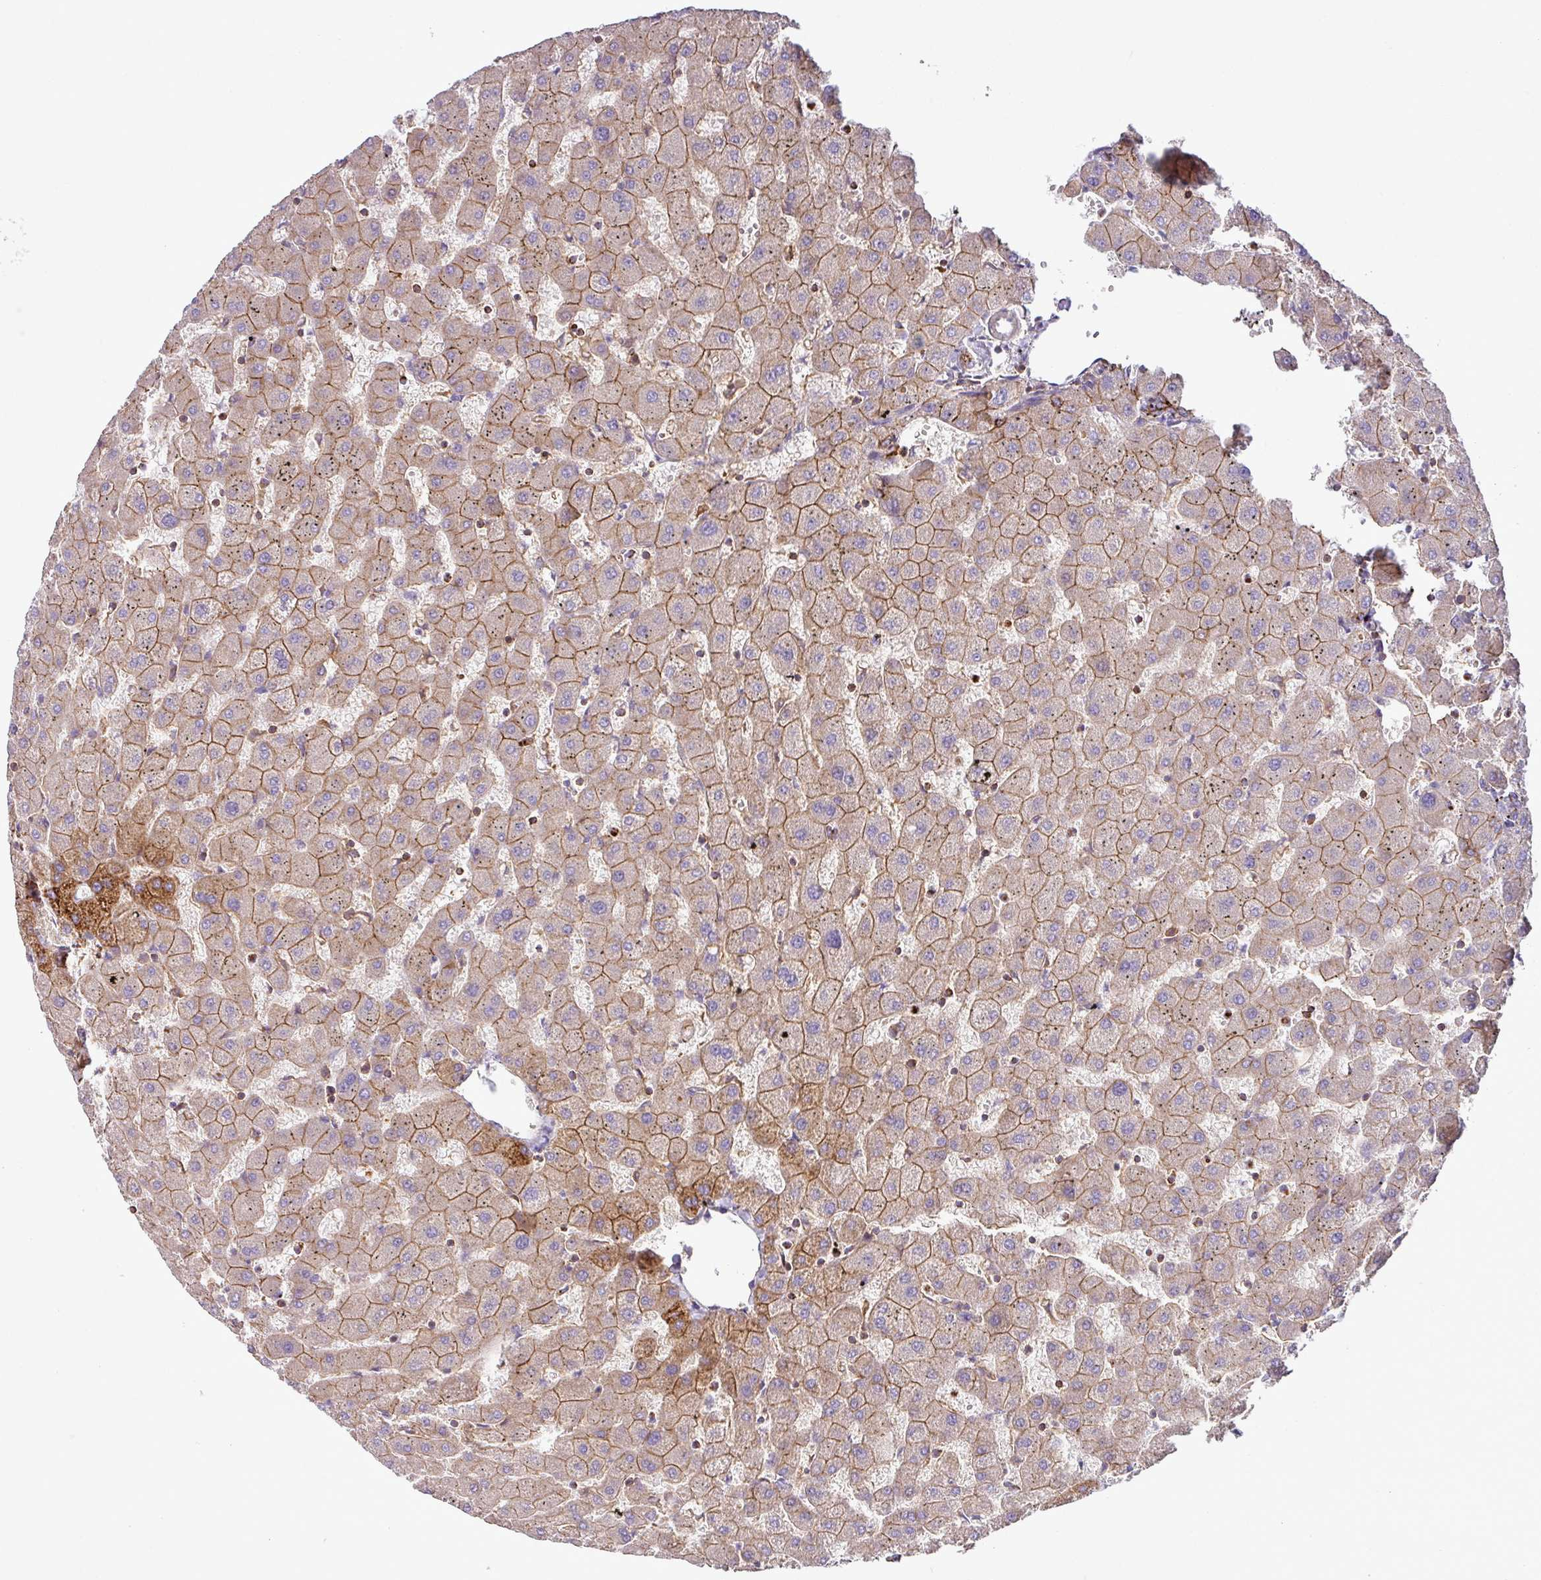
{"staining": {"intensity": "moderate", "quantity": ">75%", "location": "cytoplasmic/membranous"}, "tissue": "liver", "cell_type": "Hepatocytes", "image_type": "normal", "snomed": [{"axis": "morphology", "description": "Normal tissue, NOS"}, {"axis": "topography", "description": "Liver"}], "caption": "The histopathology image demonstrates immunohistochemical staining of unremarkable liver. There is moderate cytoplasmic/membranous expression is seen in approximately >75% of hepatocytes.", "gene": "RIC1", "patient": {"sex": "female", "age": 63}}